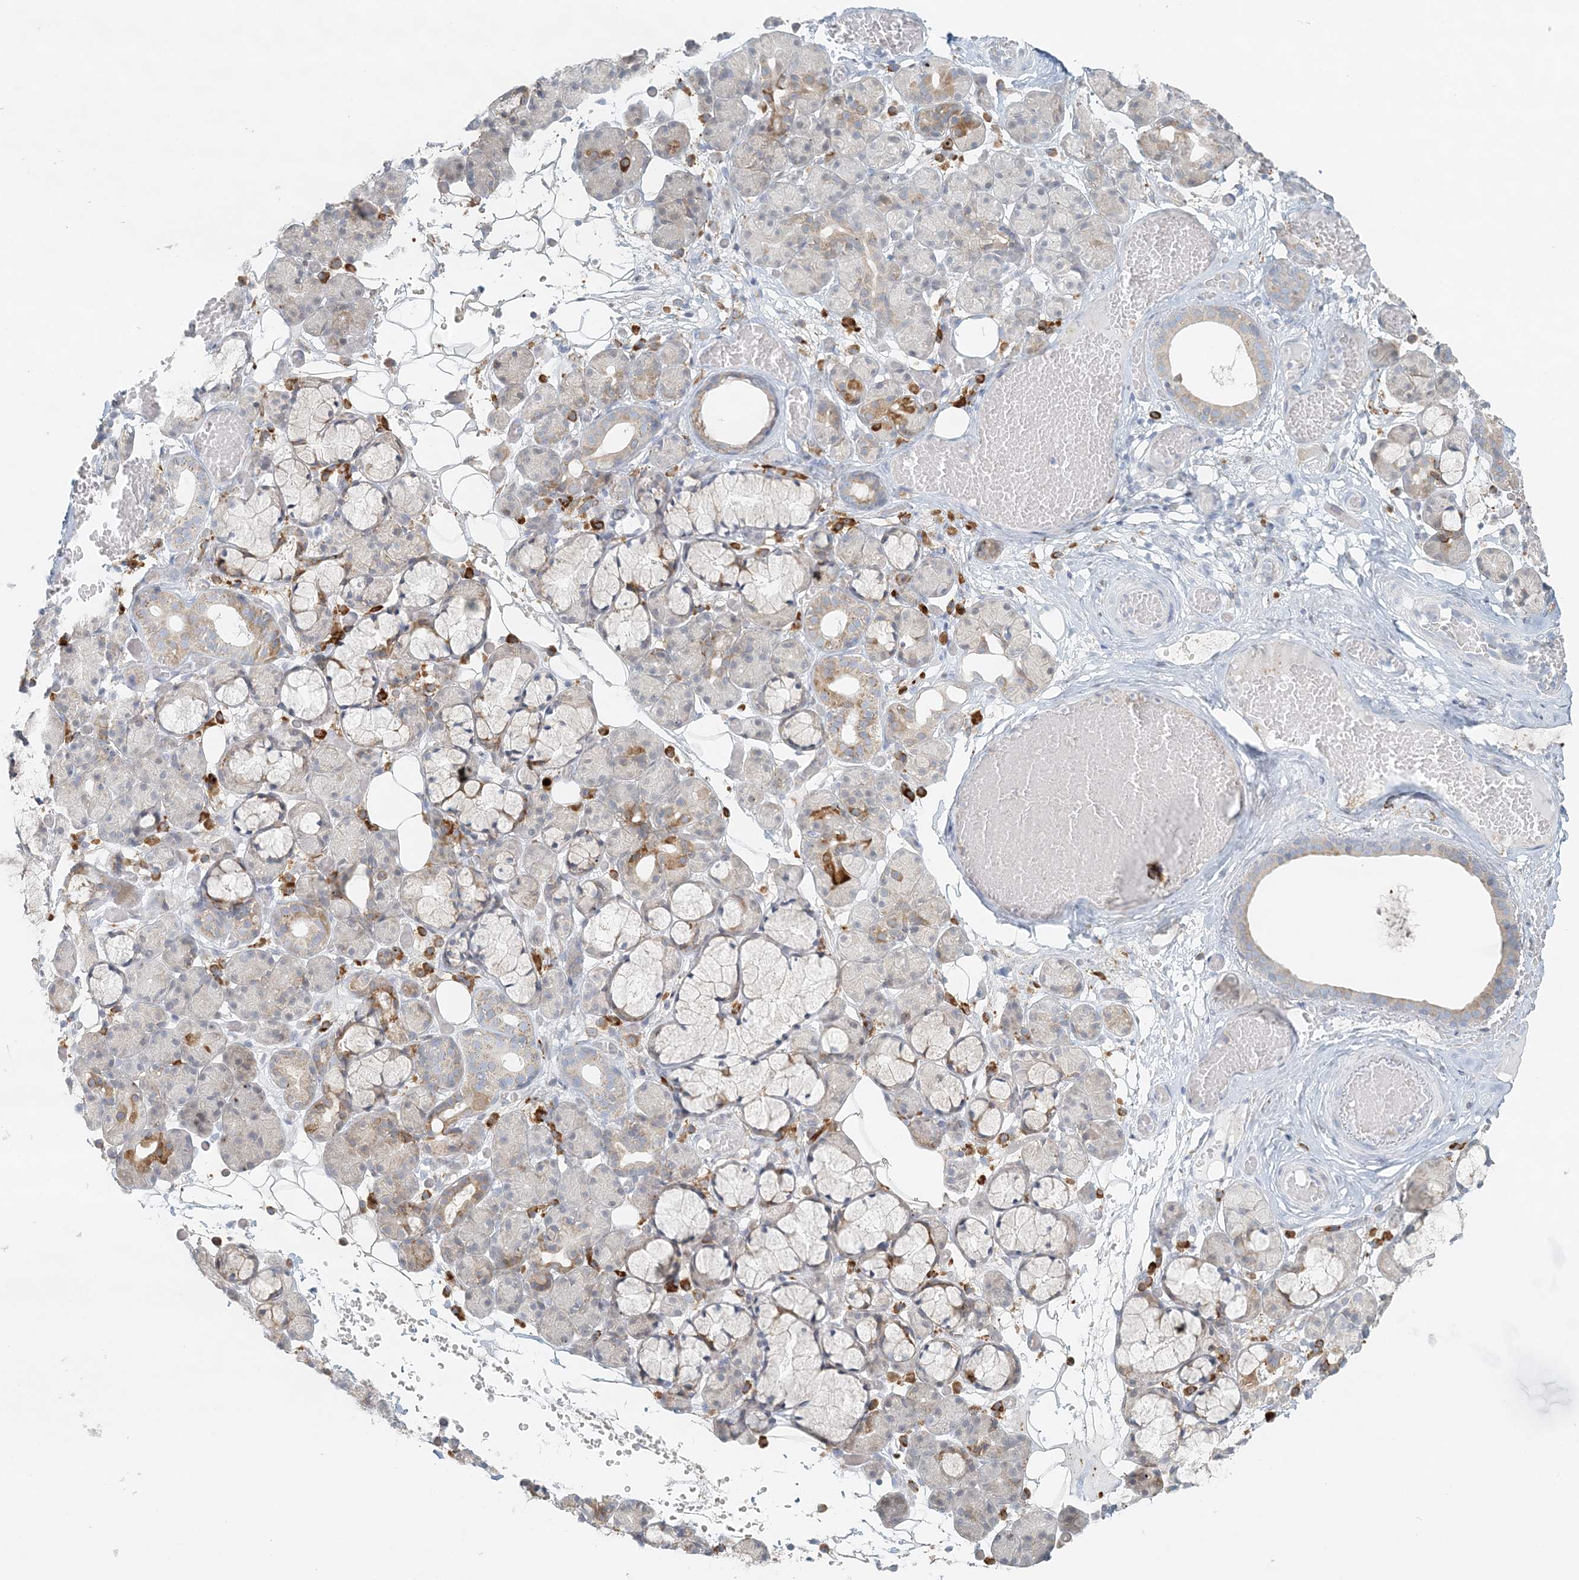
{"staining": {"intensity": "moderate", "quantity": "<25%", "location": "cytoplasmic/membranous"}, "tissue": "salivary gland", "cell_type": "Glandular cells", "image_type": "normal", "snomed": [{"axis": "morphology", "description": "Normal tissue, NOS"}, {"axis": "topography", "description": "Salivary gland"}], "caption": "The micrograph demonstrates staining of normal salivary gland, revealing moderate cytoplasmic/membranous protein positivity (brown color) within glandular cells.", "gene": "STK11IP", "patient": {"sex": "male", "age": 63}}